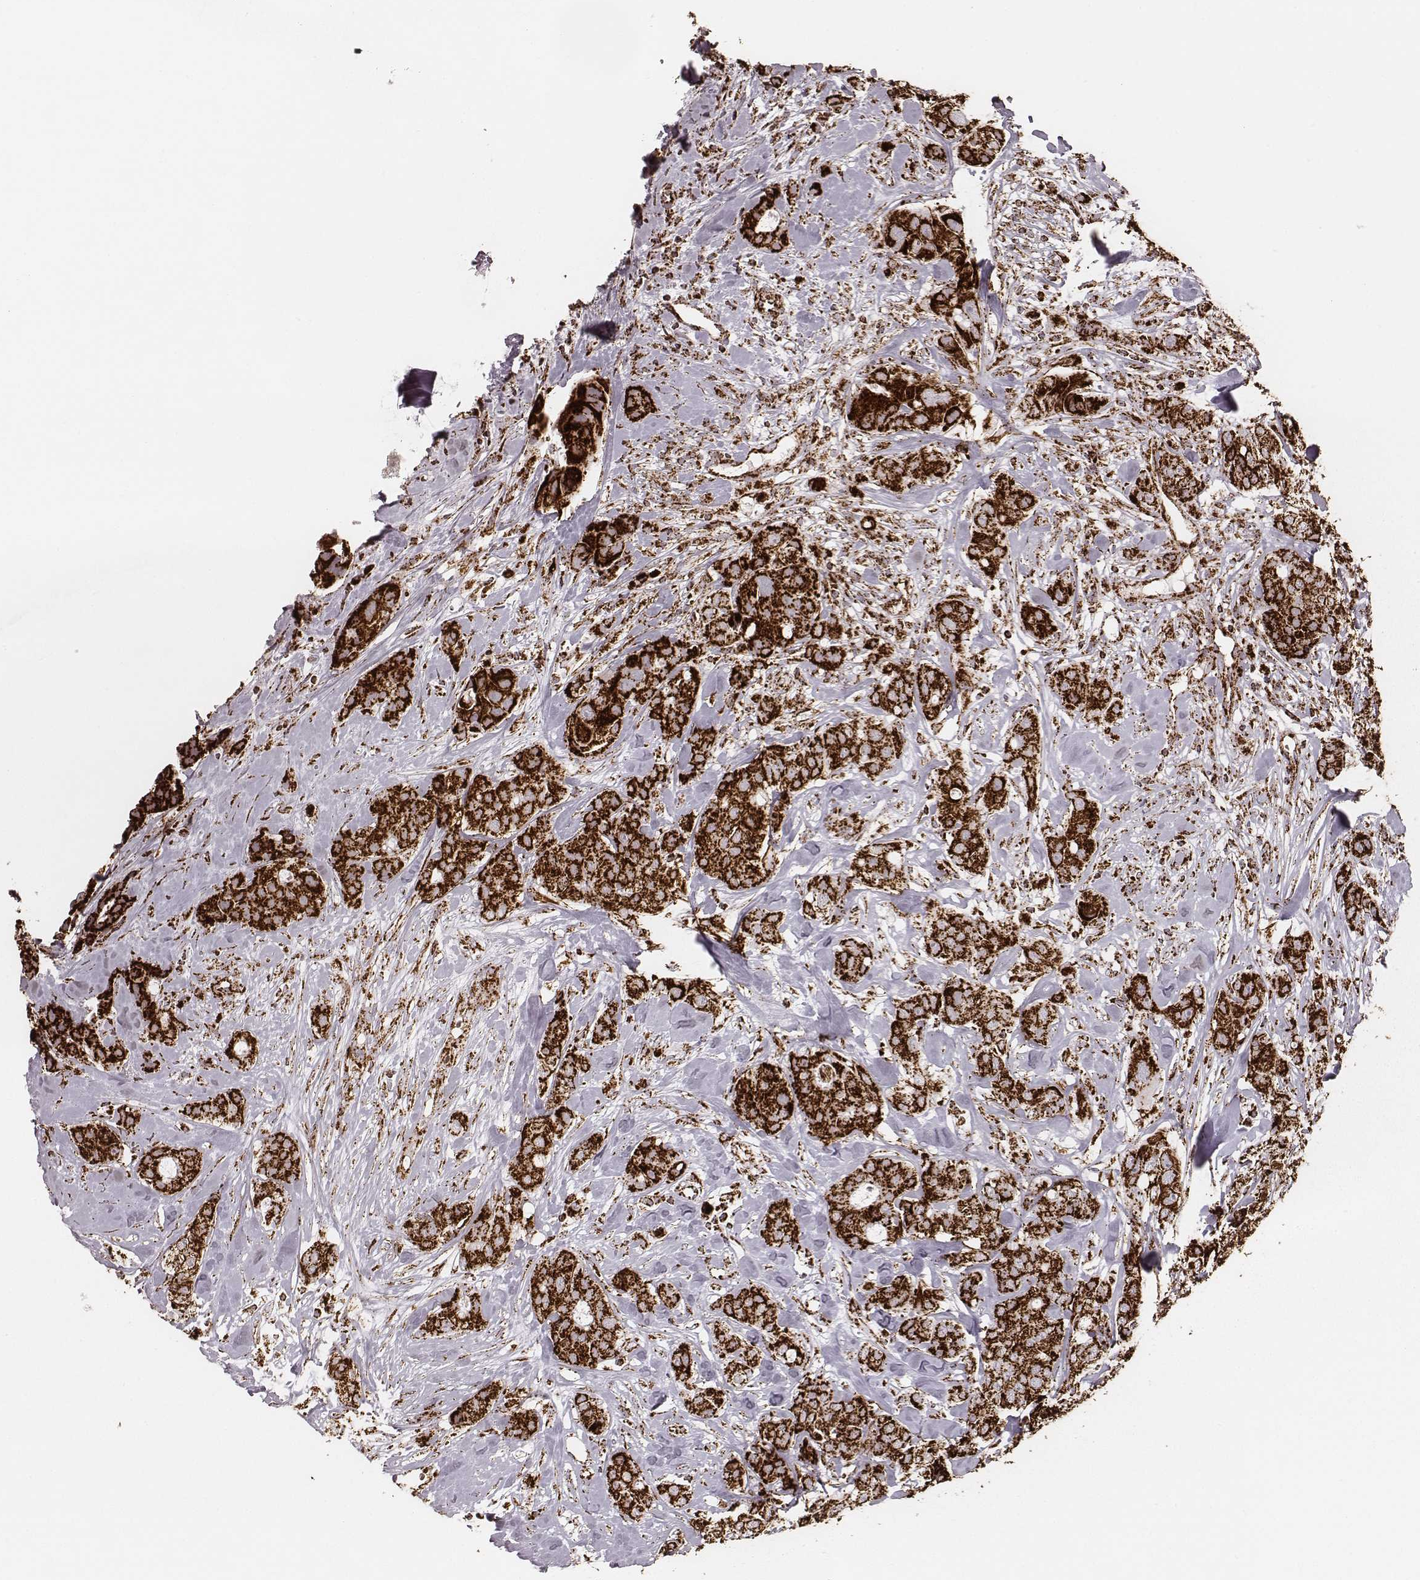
{"staining": {"intensity": "strong", "quantity": ">75%", "location": "cytoplasmic/membranous"}, "tissue": "breast cancer", "cell_type": "Tumor cells", "image_type": "cancer", "snomed": [{"axis": "morphology", "description": "Duct carcinoma"}, {"axis": "topography", "description": "Breast"}], "caption": "Immunohistochemistry micrograph of neoplastic tissue: human breast invasive ductal carcinoma stained using immunohistochemistry reveals high levels of strong protein expression localized specifically in the cytoplasmic/membranous of tumor cells, appearing as a cytoplasmic/membranous brown color.", "gene": "TUFM", "patient": {"sex": "female", "age": 43}}